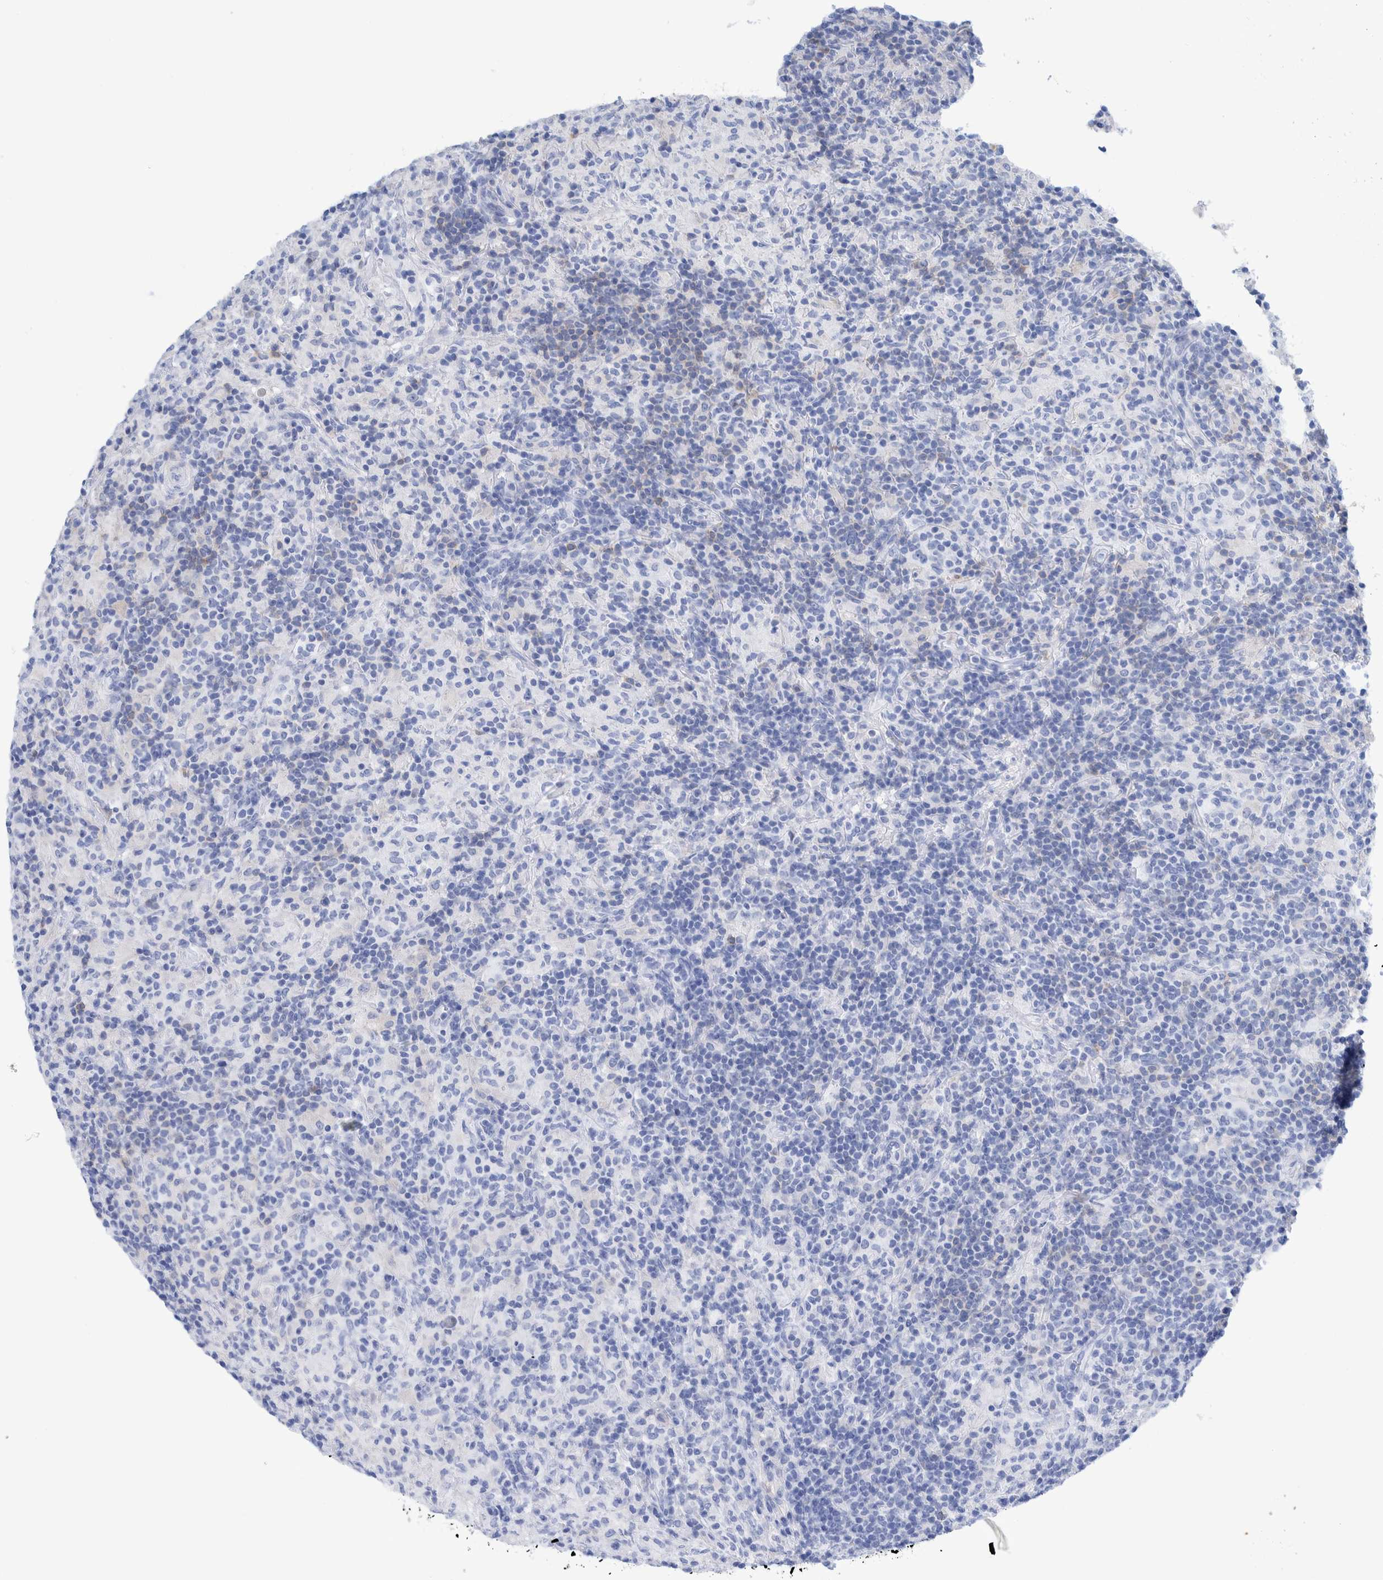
{"staining": {"intensity": "negative", "quantity": "none", "location": "none"}, "tissue": "lymphoma", "cell_type": "Tumor cells", "image_type": "cancer", "snomed": [{"axis": "morphology", "description": "Hodgkin's disease, NOS"}, {"axis": "topography", "description": "Lymph node"}], "caption": "DAB immunohistochemical staining of human Hodgkin's disease displays no significant expression in tumor cells.", "gene": "KRT14", "patient": {"sex": "male", "age": 70}}